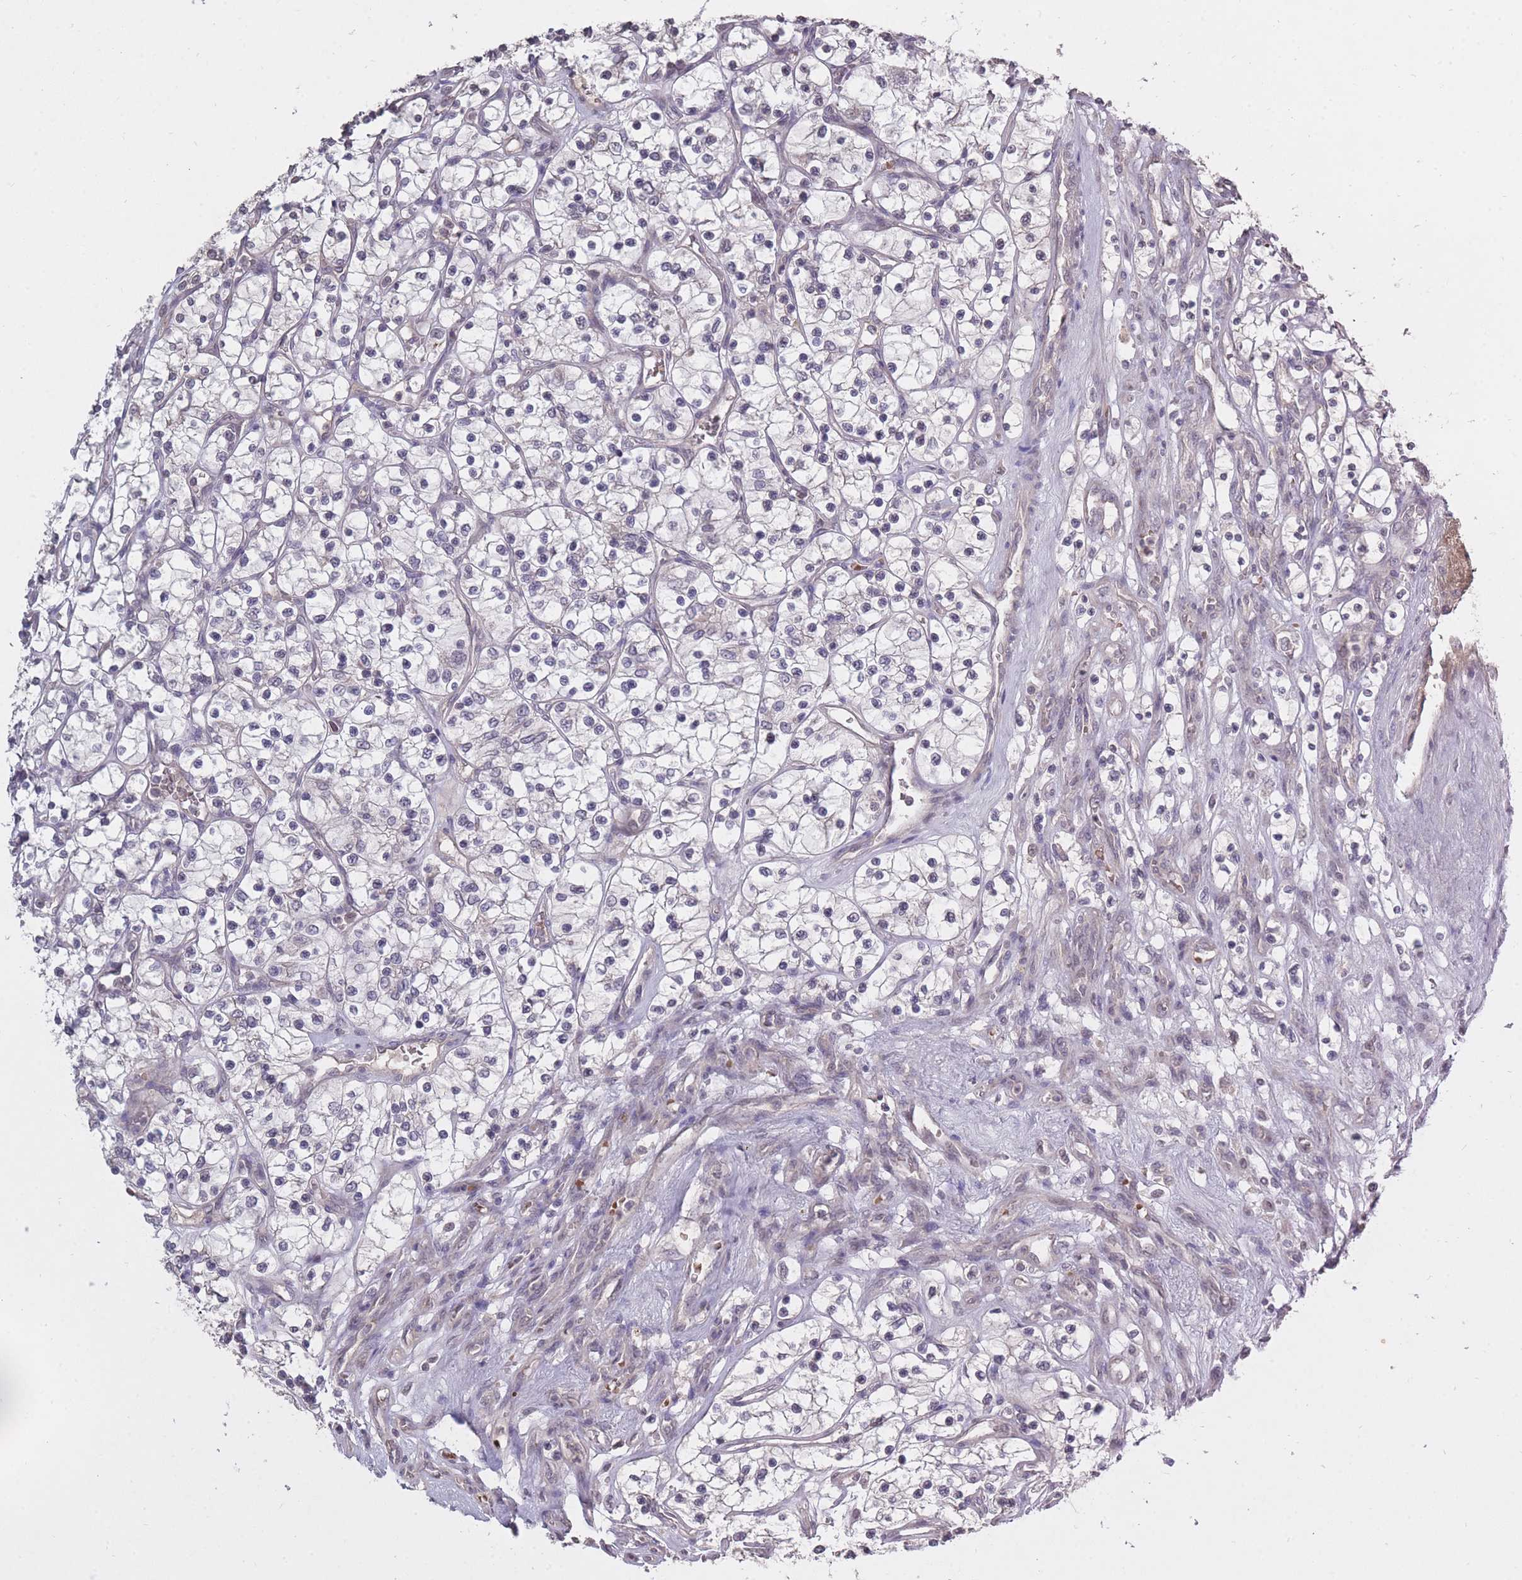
{"staining": {"intensity": "negative", "quantity": "none", "location": "none"}, "tissue": "renal cancer", "cell_type": "Tumor cells", "image_type": "cancer", "snomed": [{"axis": "morphology", "description": "Adenocarcinoma, NOS"}, {"axis": "topography", "description": "Kidney"}], "caption": "The immunohistochemistry (IHC) image has no significant positivity in tumor cells of renal adenocarcinoma tissue. Brightfield microscopy of immunohistochemistry (IHC) stained with DAB (brown) and hematoxylin (blue), captured at high magnification.", "gene": "ADCYAP1R1", "patient": {"sex": "female", "age": 69}}